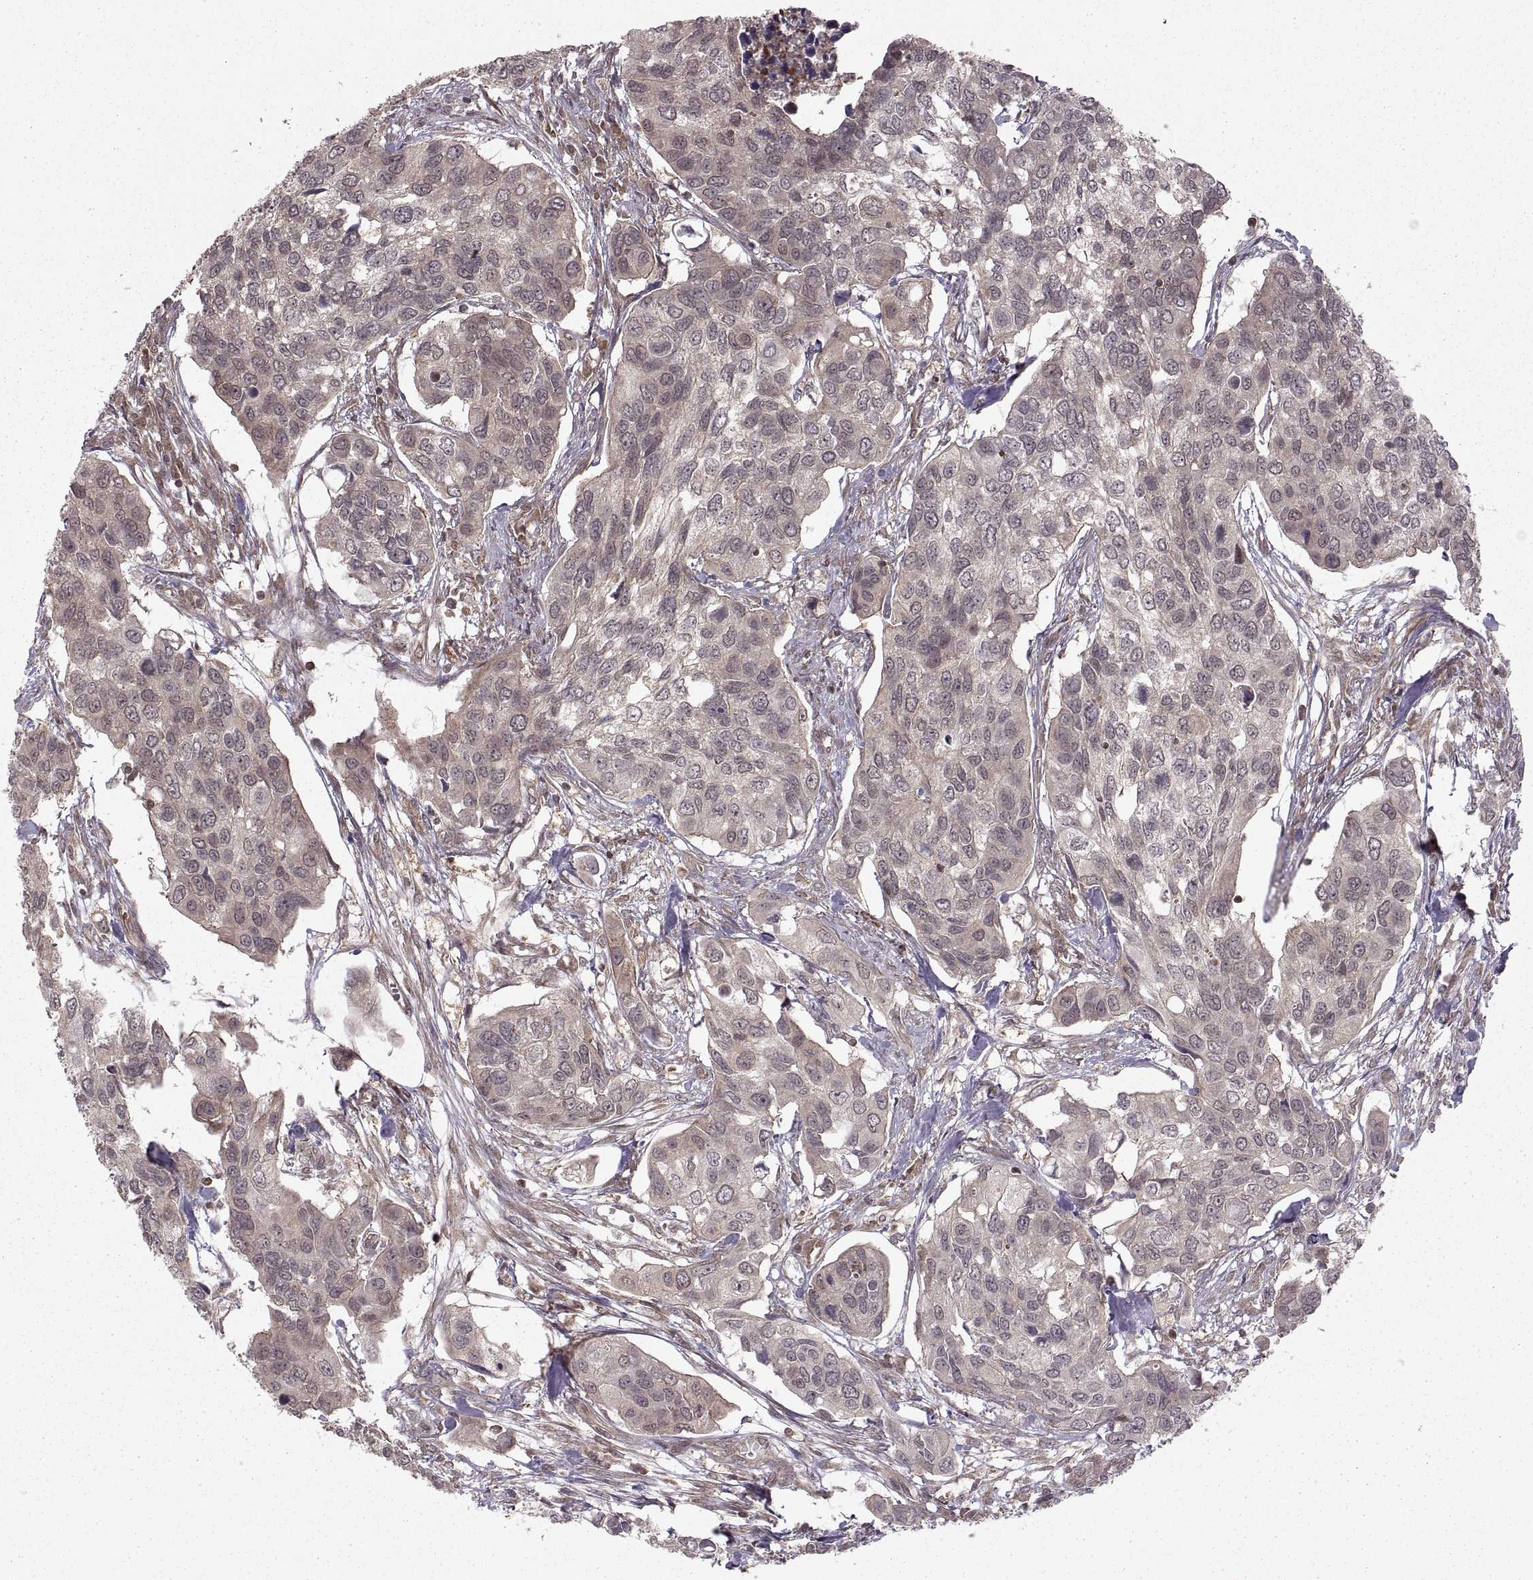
{"staining": {"intensity": "weak", "quantity": "<25%", "location": "cytoplasmic/membranous"}, "tissue": "urothelial cancer", "cell_type": "Tumor cells", "image_type": "cancer", "snomed": [{"axis": "morphology", "description": "Urothelial carcinoma, High grade"}, {"axis": "topography", "description": "Urinary bladder"}], "caption": "Tumor cells show no significant protein positivity in urothelial carcinoma (high-grade). The staining was performed using DAB to visualize the protein expression in brown, while the nuclei were stained in blue with hematoxylin (Magnification: 20x).", "gene": "DEDD", "patient": {"sex": "male", "age": 60}}